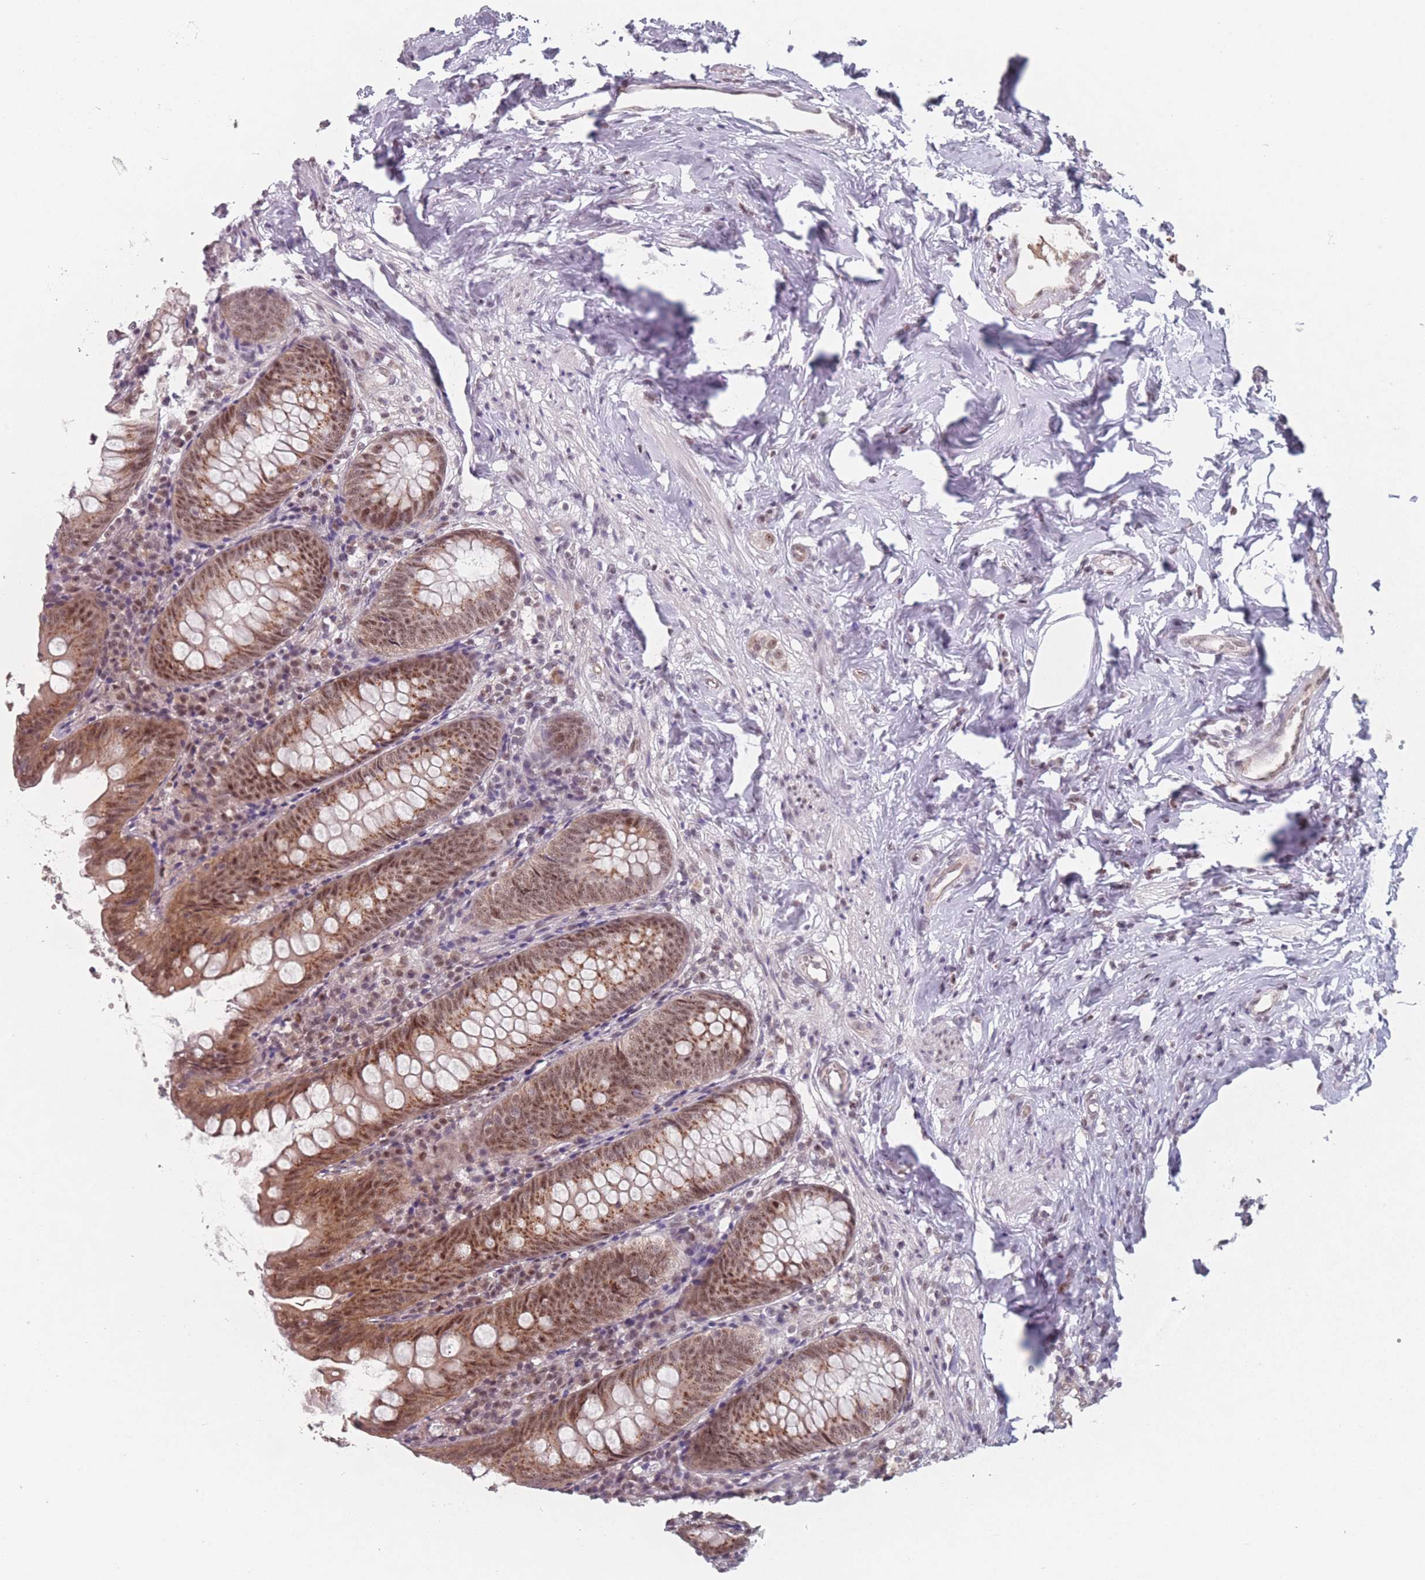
{"staining": {"intensity": "moderate", "quantity": ">75%", "location": "cytoplasmic/membranous,nuclear"}, "tissue": "appendix", "cell_type": "Glandular cells", "image_type": "normal", "snomed": [{"axis": "morphology", "description": "Normal tissue, NOS"}, {"axis": "topography", "description": "Appendix"}], "caption": "Protein staining exhibits moderate cytoplasmic/membranous,nuclear staining in approximately >75% of glandular cells in unremarkable appendix.", "gene": "ZC3H14", "patient": {"sex": "female", "age": 54}}